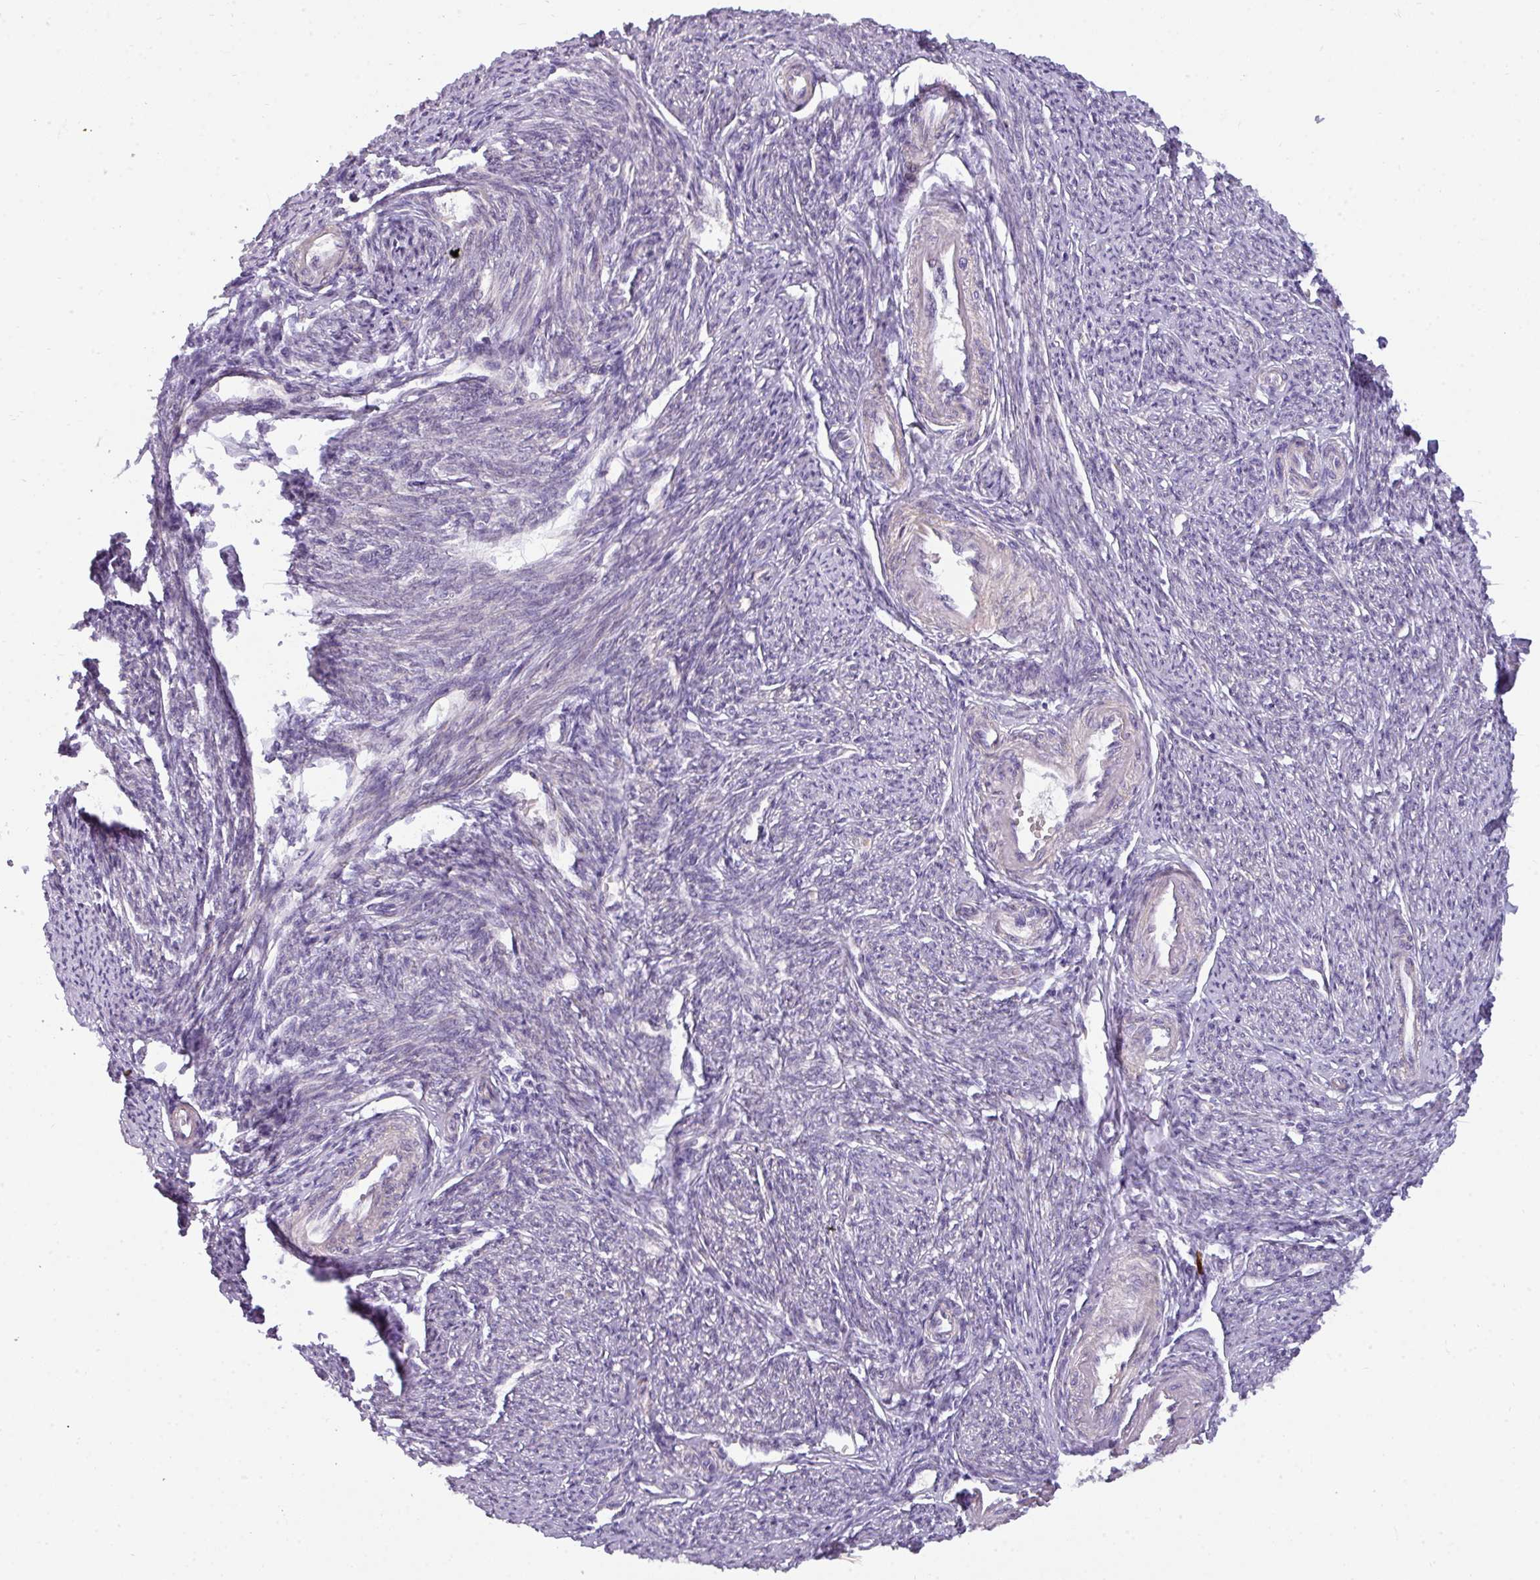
{"staining": {"intensity": "moderate", "quantity": "25%-75%", "location": "cytoplasmic/membranous"}, "tissue": "smooth muscle", "cell_type": "Smooth muscle cells", "image_type": "normal", "snomed": [{"axis": "morphology", "description": "Normal tissue, NOS"}, {"axis": "topography", "description": "Smooth muscle"}, {"axis": "topography", "description": "Fallopian tube"}], "caption": "About 25%-75% of smooth muscle cells in unremarkable smooth muscle exhibit moderate cytoplasmic/membranous protein staining as visualized by brown immunohistochemical staining.", "gene": "C2orf68", "patient": {"sex": "female", "age": 59}}